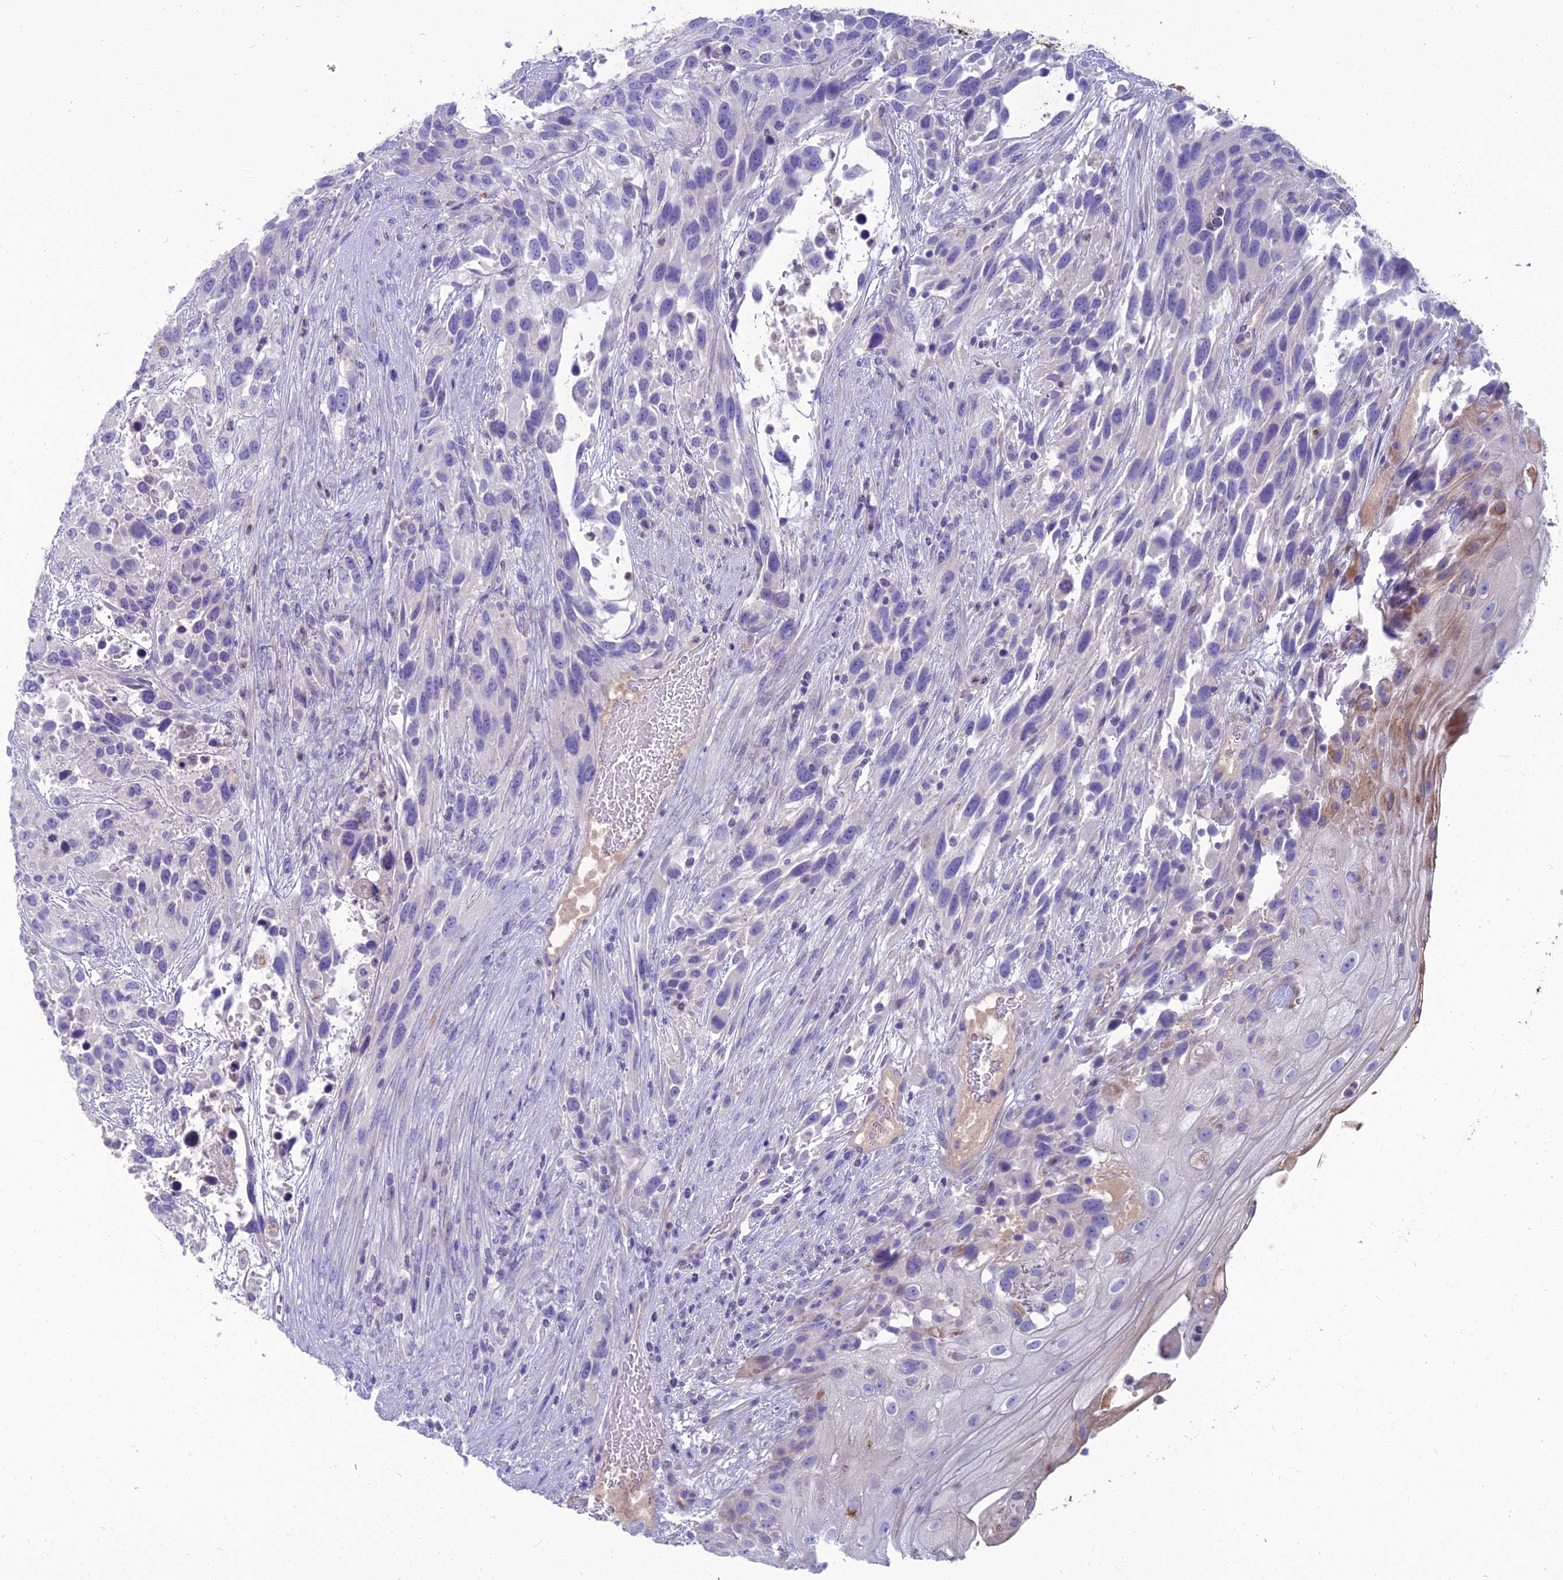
{"staining": {"intensity": "negative", "quantity": "none", "location": "none"}, "tissue": "urothelial cancer", "cell_type": "Tumor cells", "image_type": "cancer", "snomed": [{"axis": "morphology", "description": "Urothelial carcinoma, High grade"}, {"axis": "topography", "description": "Urinary bladder"}], "caption": "High magnification brightfield microscopy of urothelial cancer stained with DAB (3,3'-diaminobenzidine) (brown) and counterstained with hematoxylin (blue): tumor cells show no significant positivity.", "gene": "SPTLC3", "patient": {"sex": "female", "age": 70}}